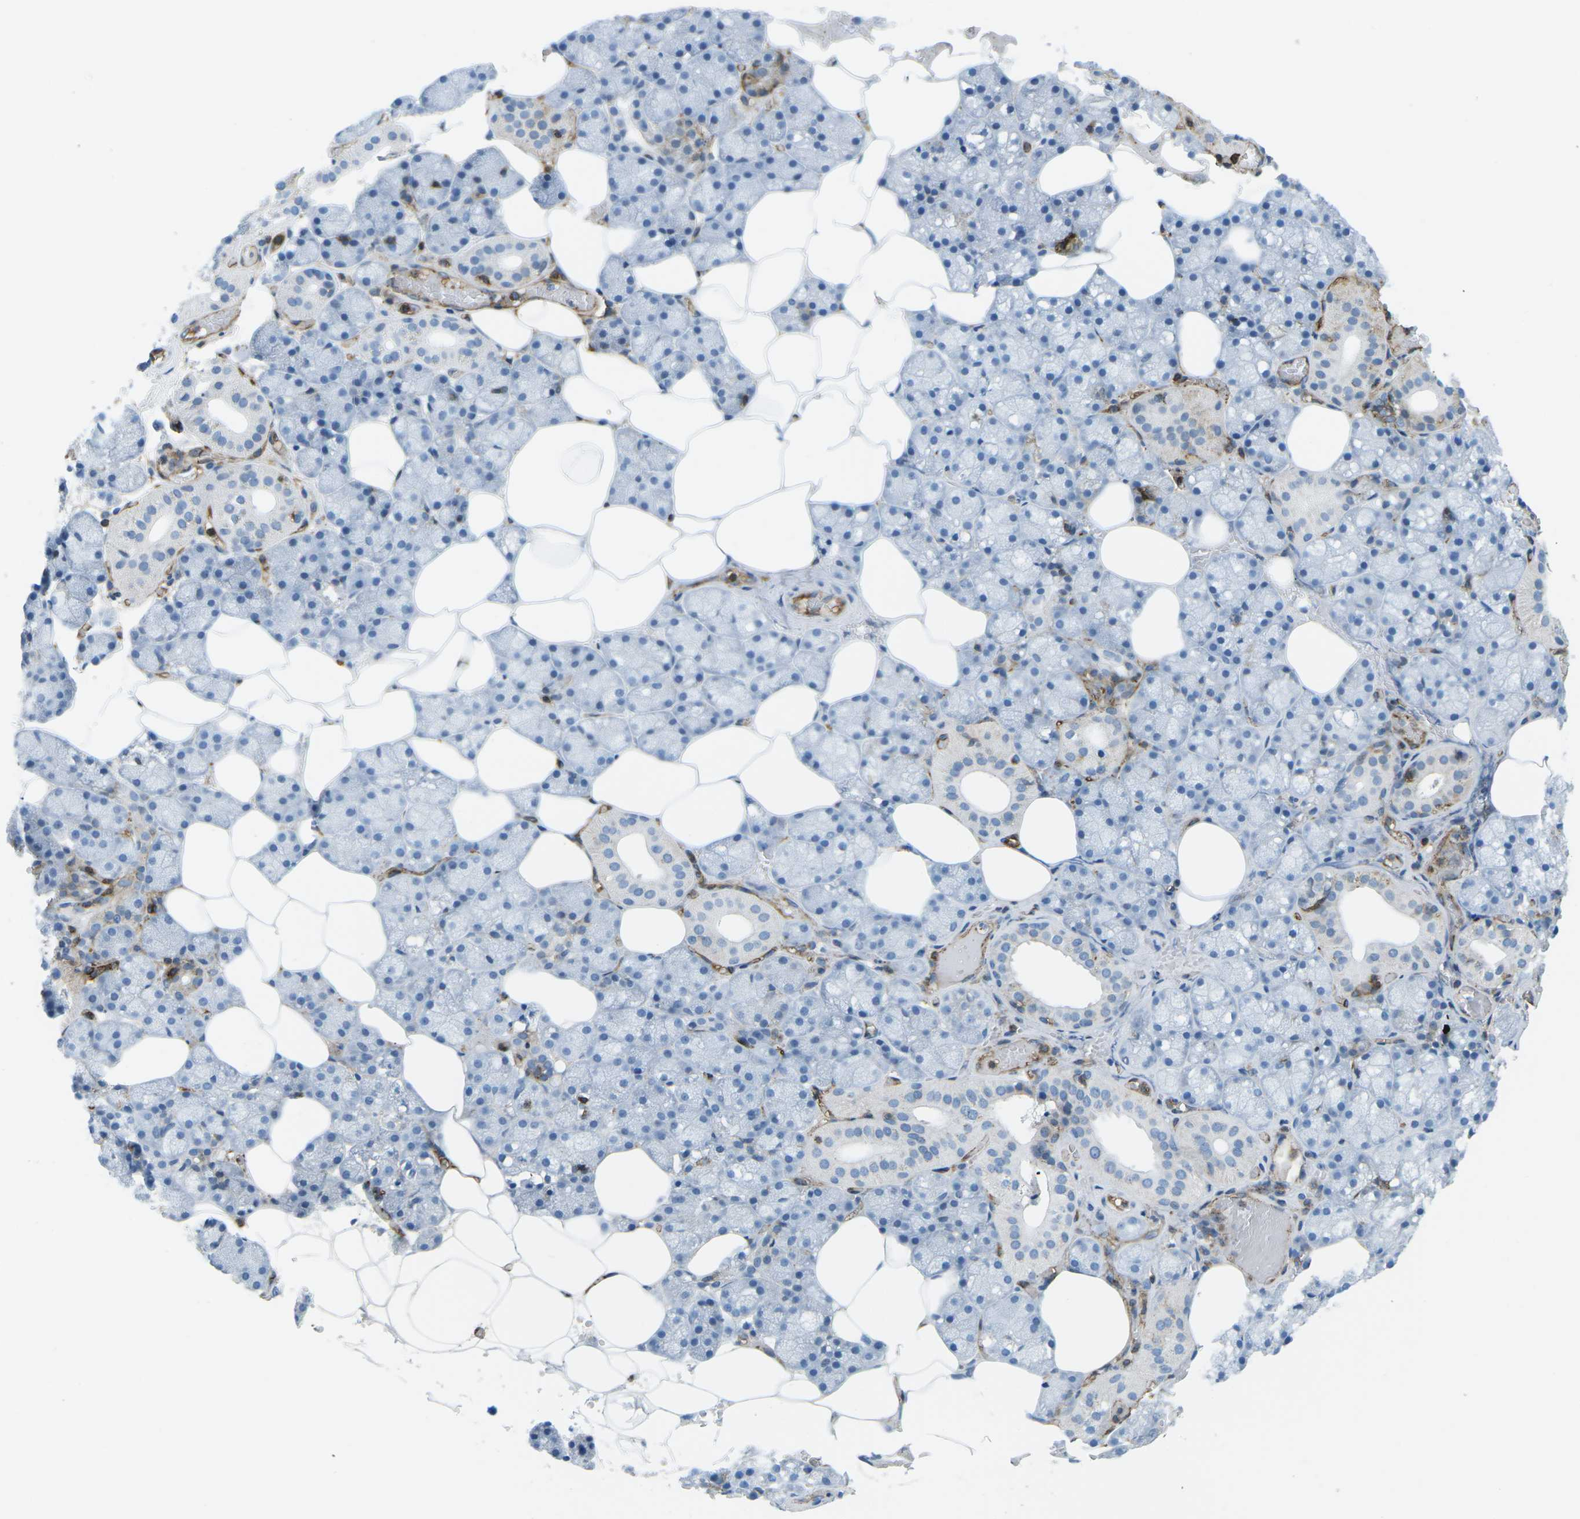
{"staining": {"intensity": "moderate", "quantity": "25%-75%", "location": "cytoplasmic/membranous"}, "tissue": "salivary gland", "cell_type": "Glandular cells", "image_type": "normal", "snomed": [{"axis": "morphology", "description": "Normal tissue, NOS"}, {"axis": "topography", "description": "Salivary gland"}], "caption": "Immunohistochemistry of unremarkable human salivary gland displays medium levels of moderate cytoplasmic/membranous expression in approximately 25%-75% of glandular cells. (DAB (3,3'-diaminobenzidine) IHC with brightfield microscopy, high magnification).", "gene": "HLA", "patient": {"sex": "male", "age": 62}}